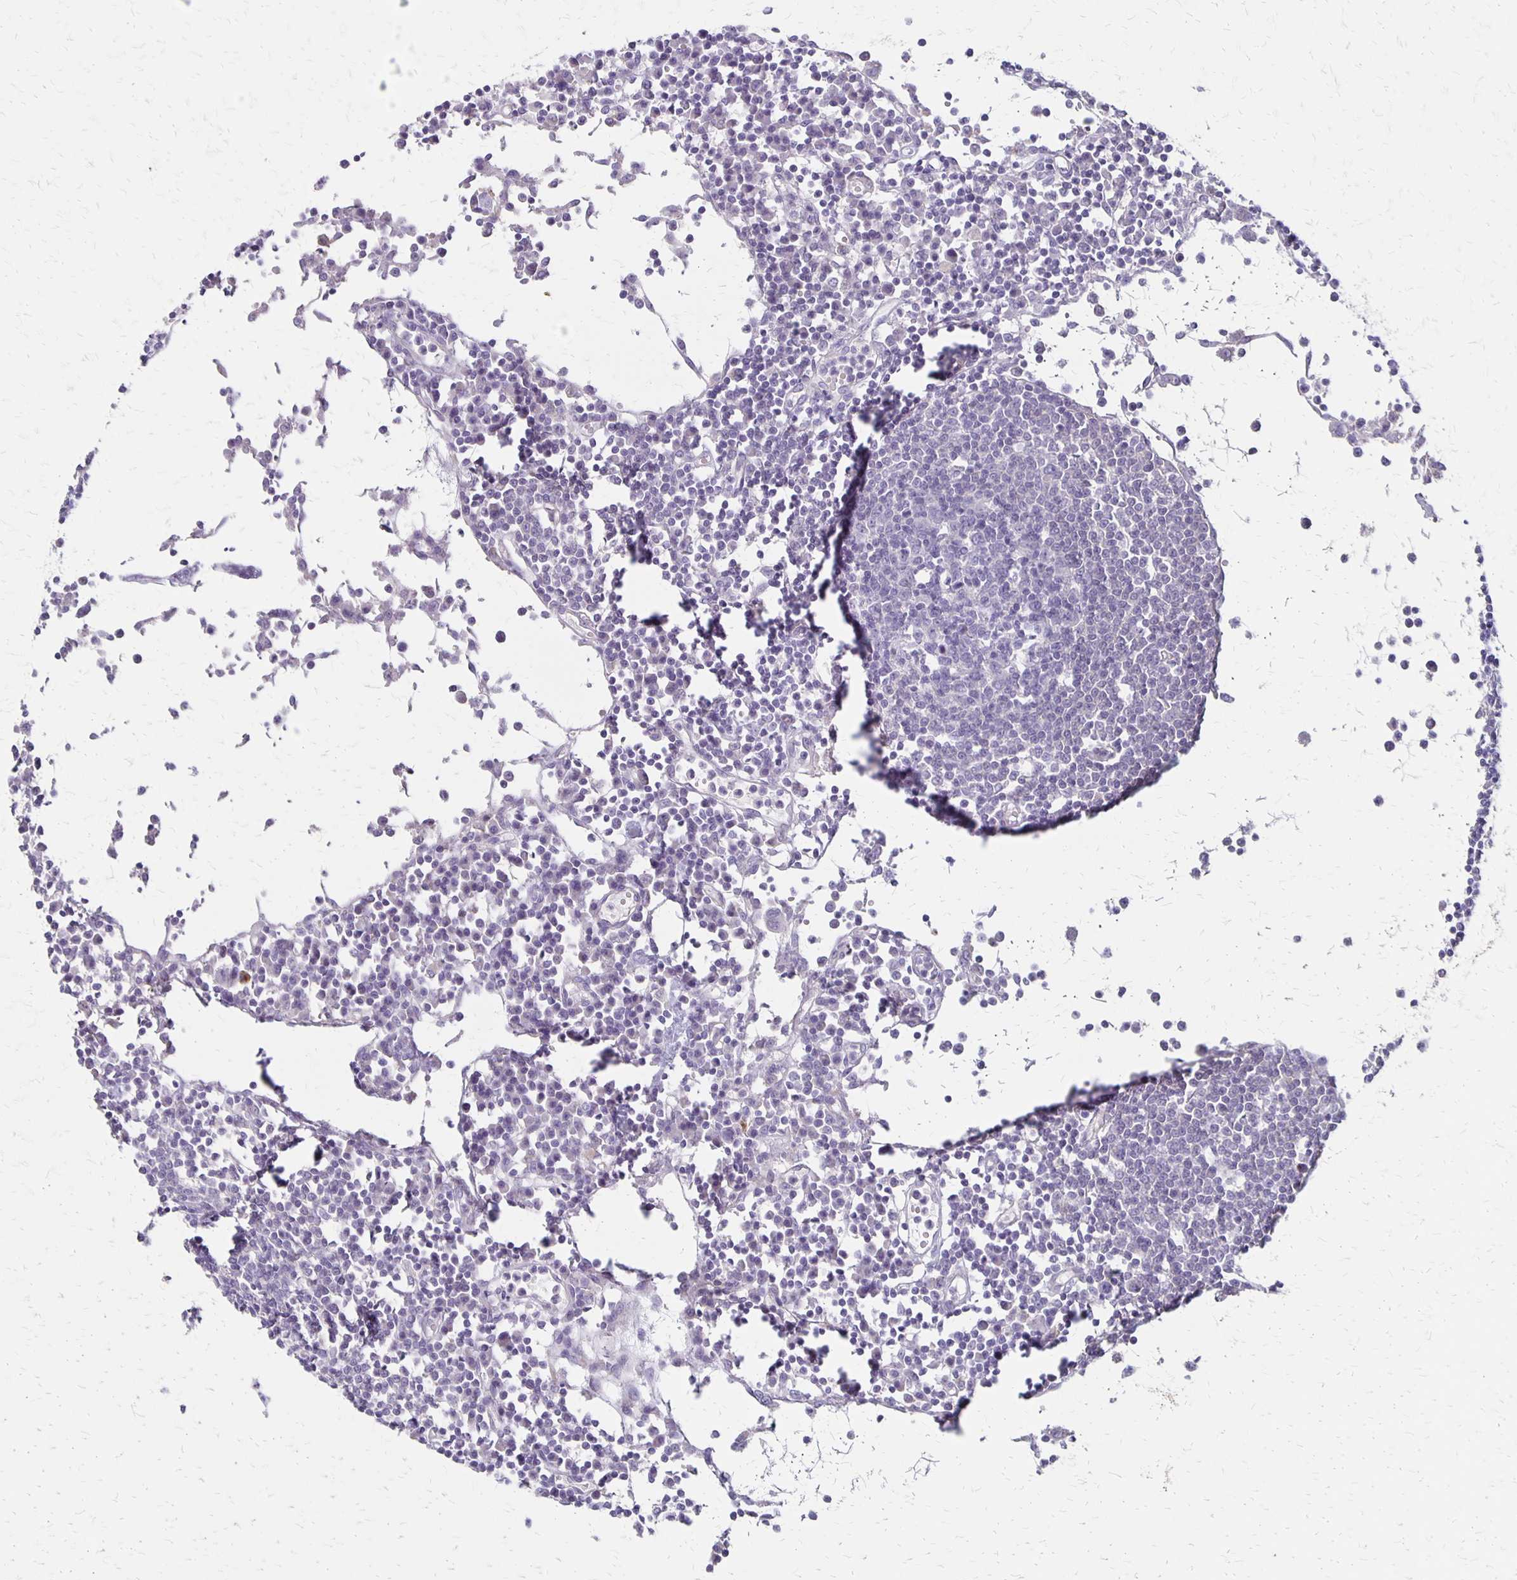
{"staining": {"intensity": "negative", "quantity": "none", "location": "none"}, "tissue": "lymph node", "cell_type": "Germinal center cells", "image_type": "normal", "snomed": [{"axis": "morphology", "description": "Normal tissue, NOS"}, {"axis": "topography", "description": "Lymph node"}], "caption": "Immunohistochemical staining of unremarkable human lymph node displays no significant expression in germinal center cells.", "gene": "HOMER1", "patient": {"sex": "female", "age": 78}}